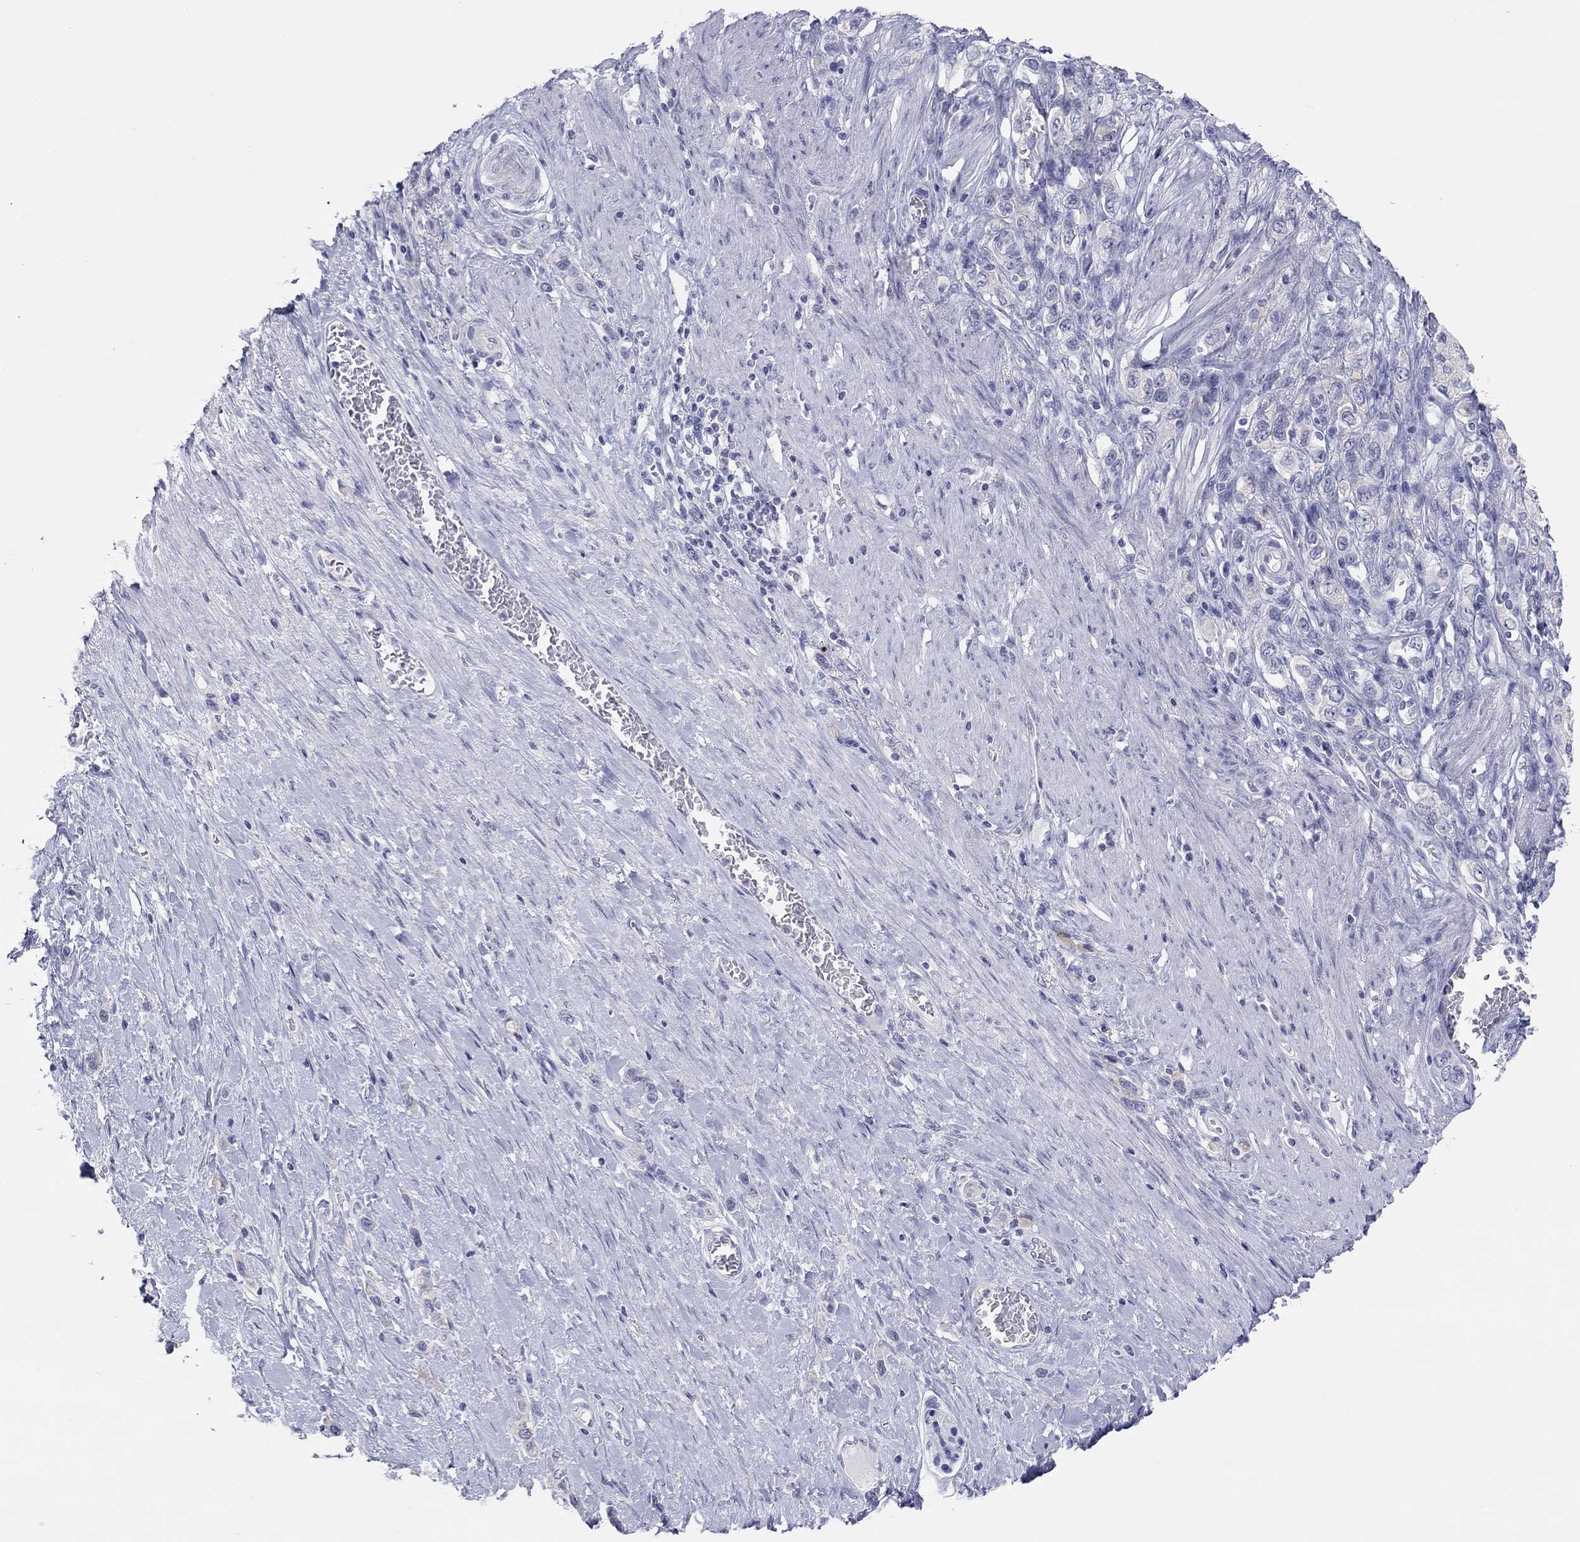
{"staining": {"intensity": "negative", "quantity": "none", "location": "none"}, "tissue": "stomach cancer", "cell_type": "Tumor cells", "image_type": "cancer", "snomed": [{"axis": "morphology", "description": "Normal tissue, NOS"}, {"axis": "morphology", "description": "Adenocarcinoma, NOS"}, {"axis": "morphology", "description": "Adenocarcinoma, High grade"}, {"axis": "topography", "description": "Stomach, upper"}, {"axis": "topography", "description": "Stomach"}], "caption": "Photomicrograph shows no protein positivity in tumor cells of high-grade adenocarcinoma (stomach) tissue. (Stains: DAB (3,3'-diaminobenzidine) IHC with hematoxylin counter stain, Microscopy: brightfield microscopy at high magnification).", "gene": "CPNE6", "patient": {"sex": "female", "age": 65}}